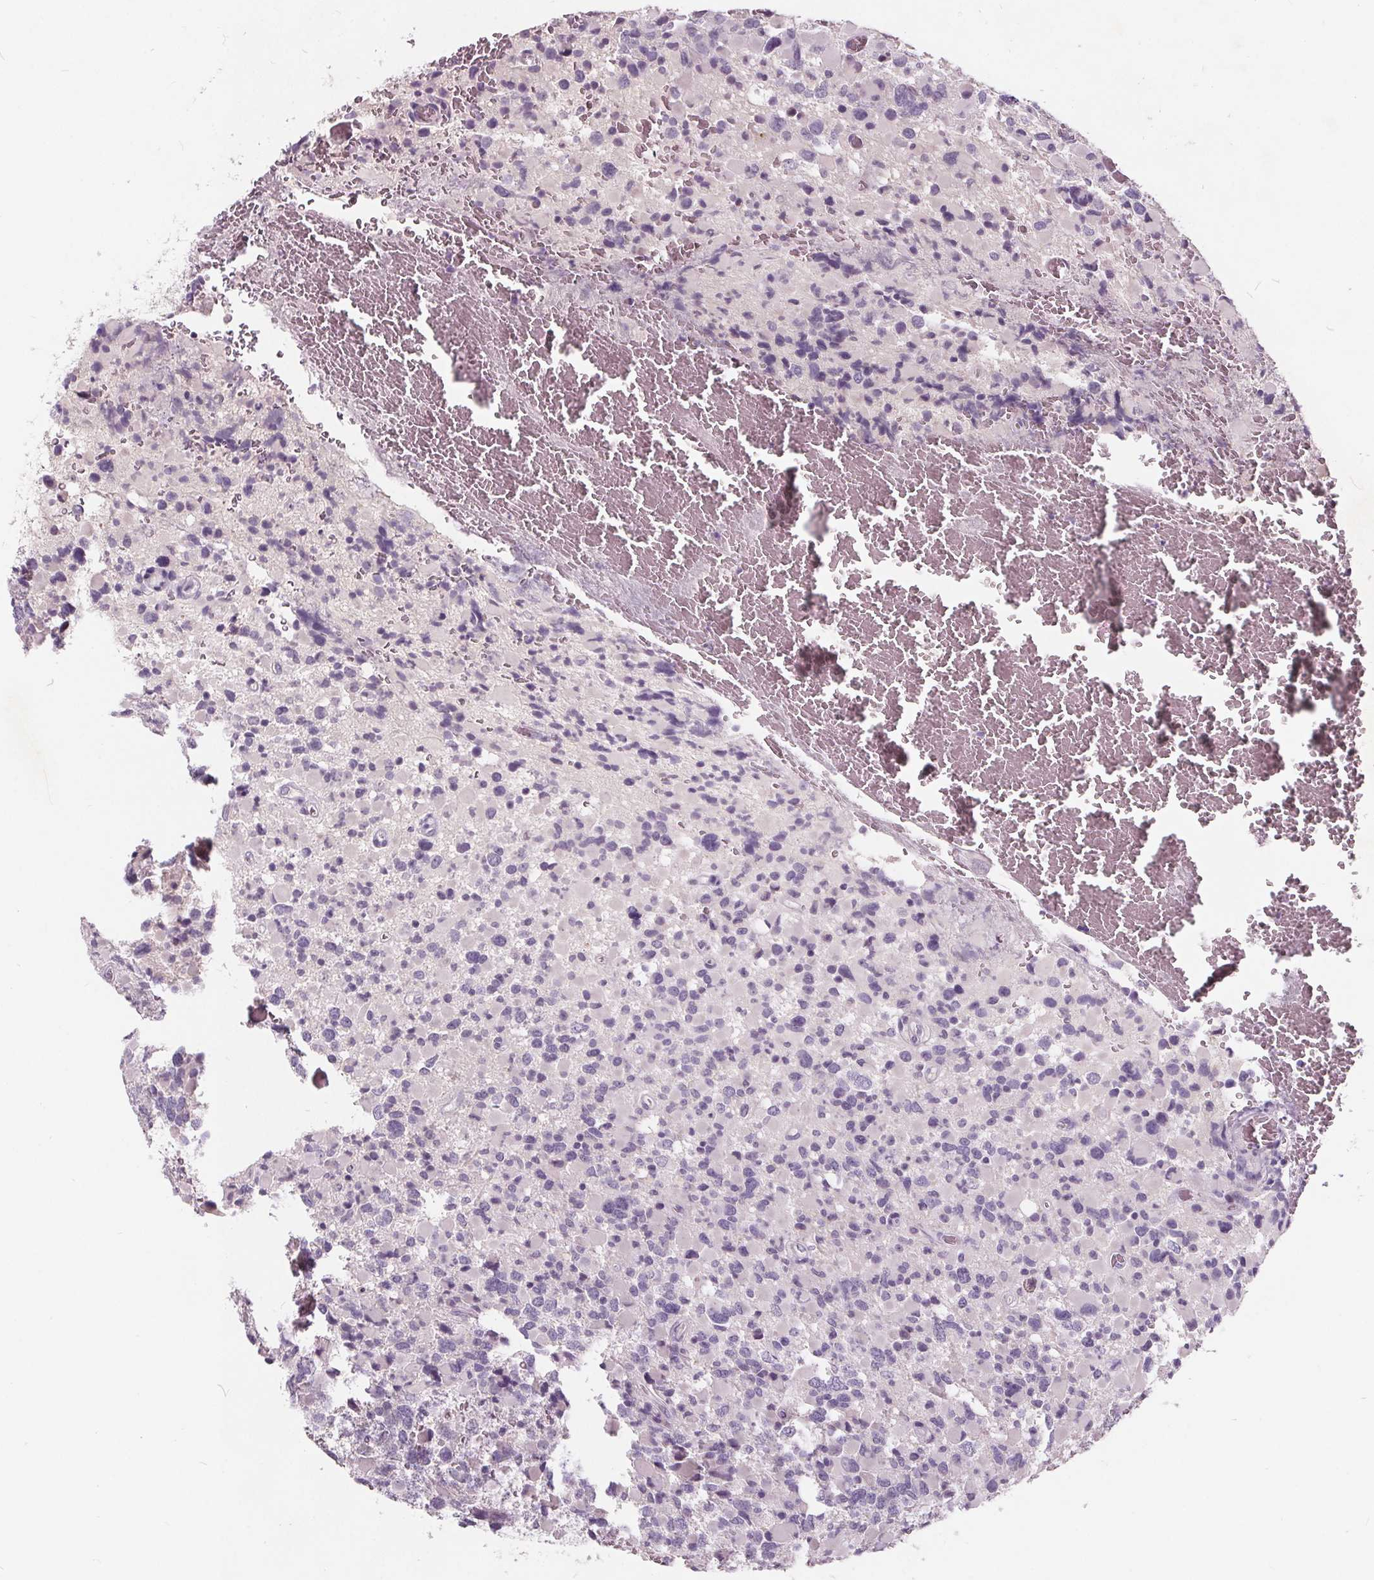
{"staining": {"intensity": "negative", "quantity": "none", "location": "none"}, "tissue": "glioma", "cell_type": "Tumor cells", "image_type": "cancer", "snomed": [{"axis": "morphology", "description": "Glioma, malignant, High grade"}, {"axis": "topography", "description": "Brain"}], "caption": "Tumor cells are negative for brown protein staining in glioma. (DAB (3,3'-diaminobenzidine) immunohistochemistry visualized using brightfield microscopy, high magnification).", "gene": "PLA2G2E", "patient": {"sex": "female", "age": 40}}